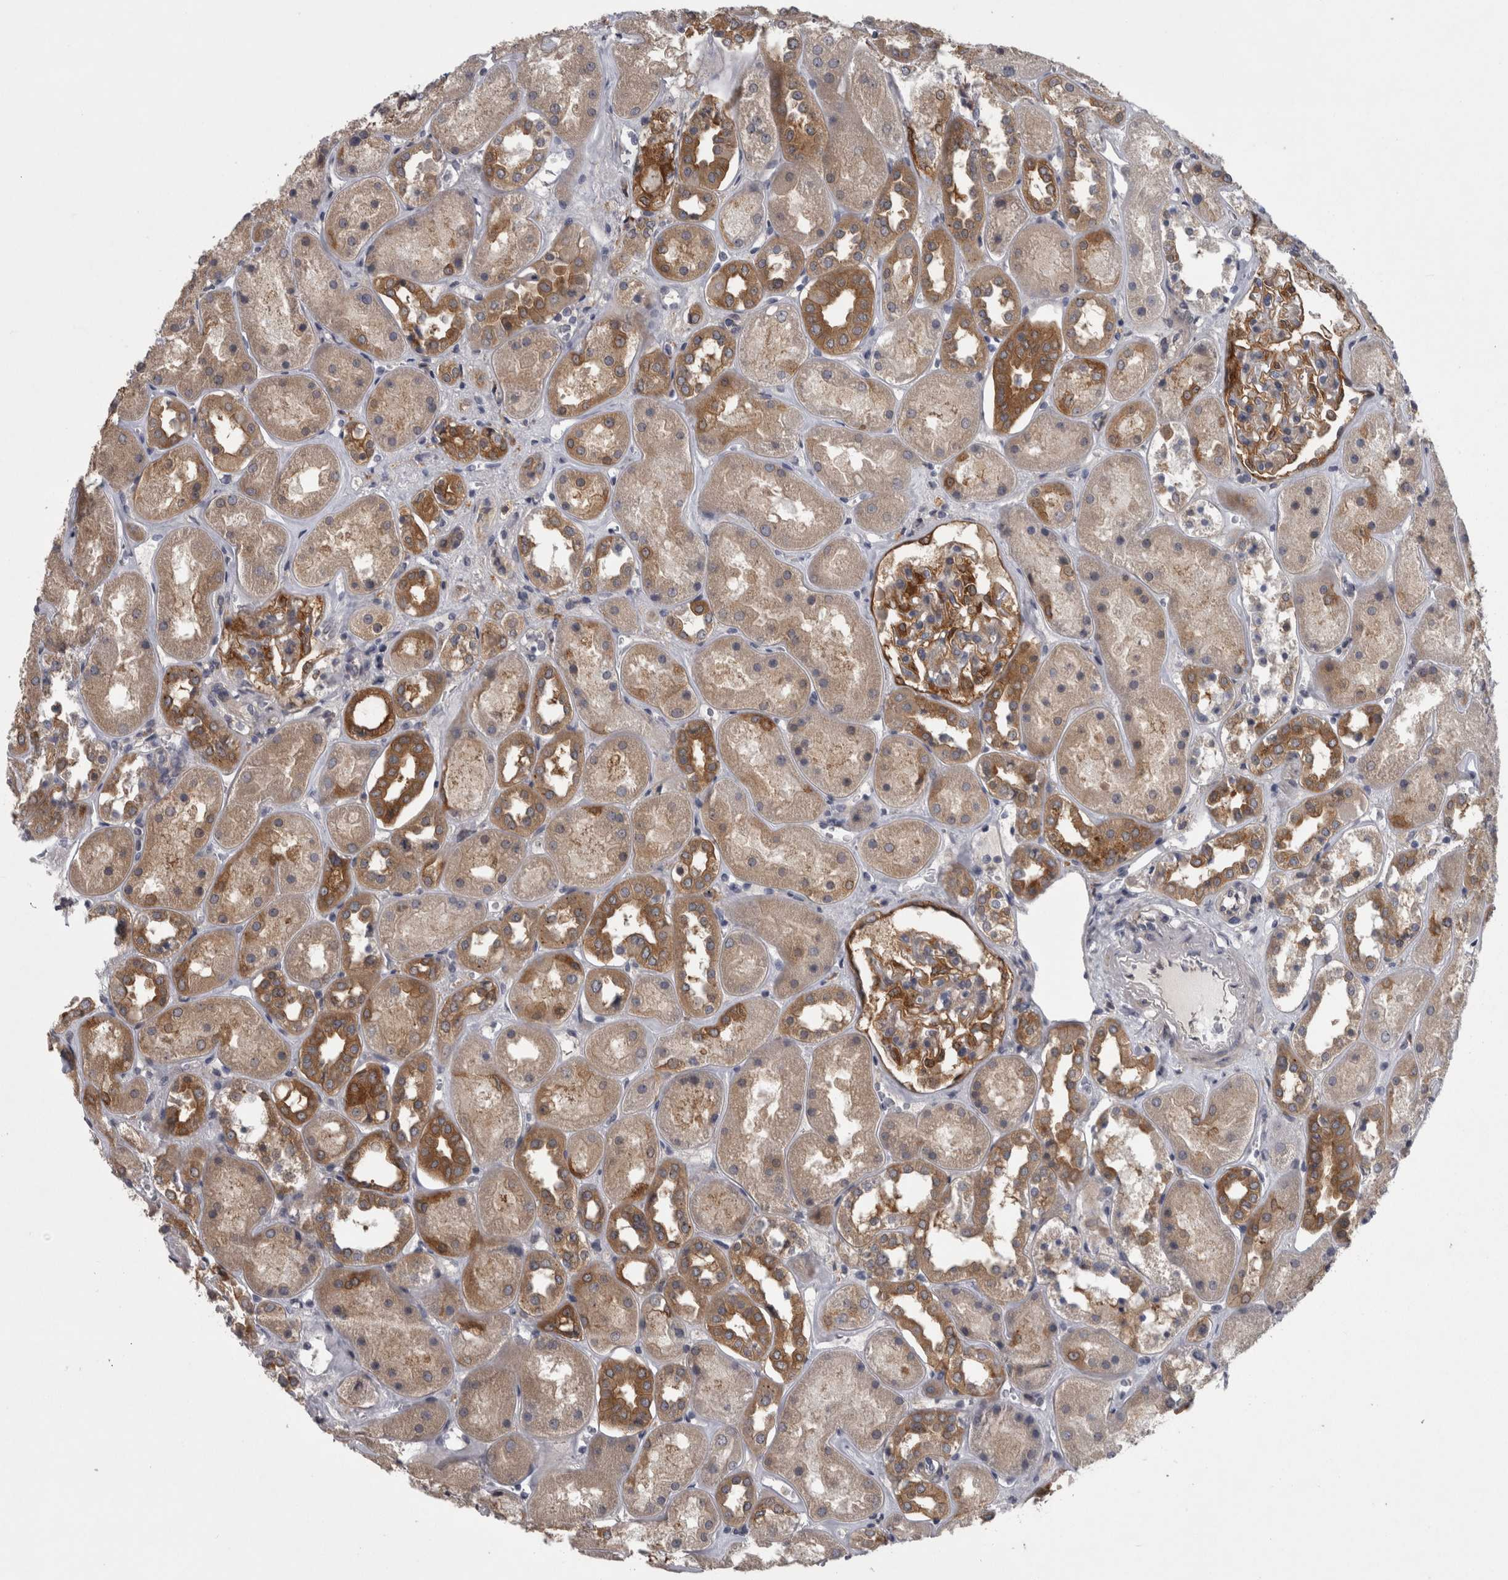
{"staining": {"intensity": "moderate", "quantity": "25%-75%", "location": "cytoplasmic/membranous"}, "tissue": "kidney", "cell_type": "Cells in glomeruli", "image_type": "normal", "snomed": [{"axis": "morphology", "description": "Normal tissue, NOS"}, {"axis": "topography", "description": "Kidney"}], "caption": "Unremarkable kidney displays moderate cytoplasmic/membranous positivity in approximately 25%-75% of cells in glomeruli (DAB (3,3'-diaminobenzidine) IHC, brown staining for protein, blue staining for nuclei)..", "gene": "PRKCI", "patient": {"sex": "male", "age": 70}}